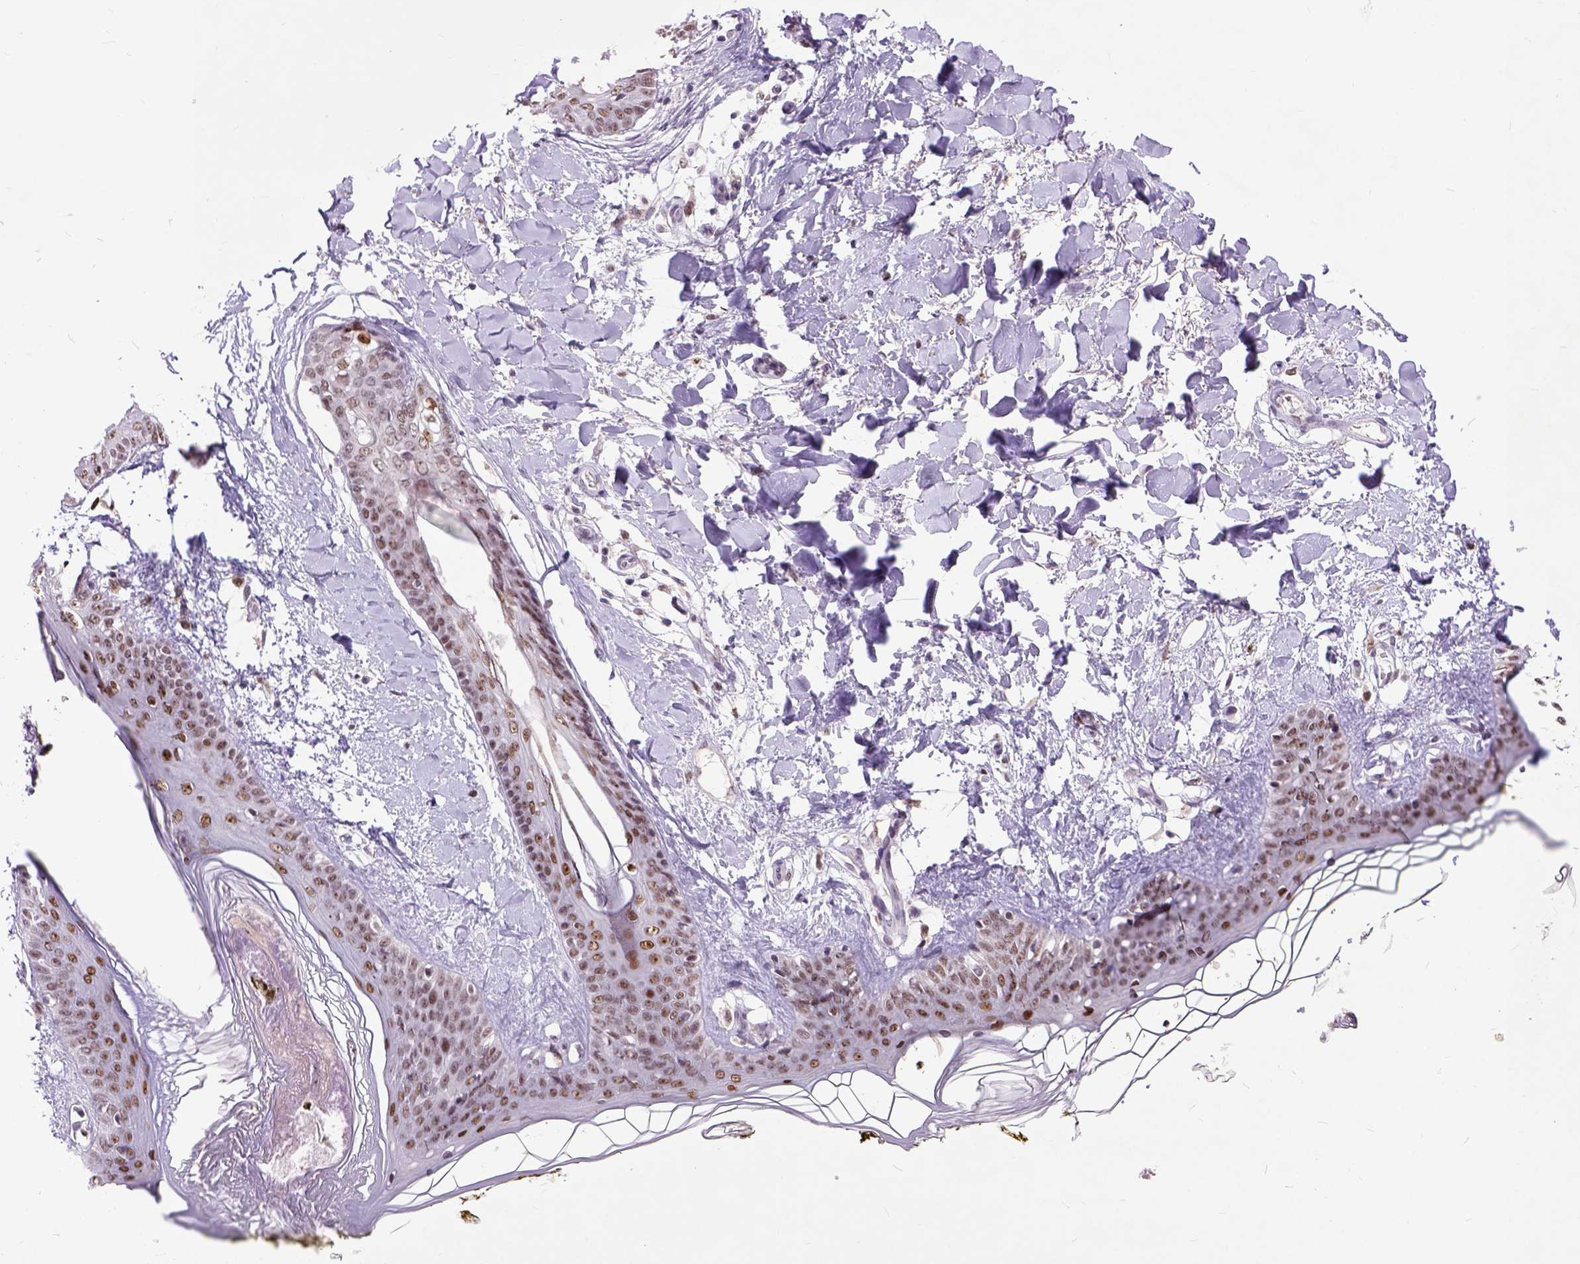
{"staining": {"intensity": "moderate", "quantity": ">75%", "location": "nuclear"}, "tissue": "skin", "cell_type": "Fibroblasts", "image_type": "normal", "snomed": [{"axis": "morphology", "description": "Normal tissue, NOS"}, {"axis": "topography", "description": "Skin"}], "caption": "Unremarkable skin reveals moderate nuclear positivity in about >75% of fibroblasts, visualized by immunohistochemistry.", "gene": "RCC2", "patient": {"sex": "female", "age": 34}}